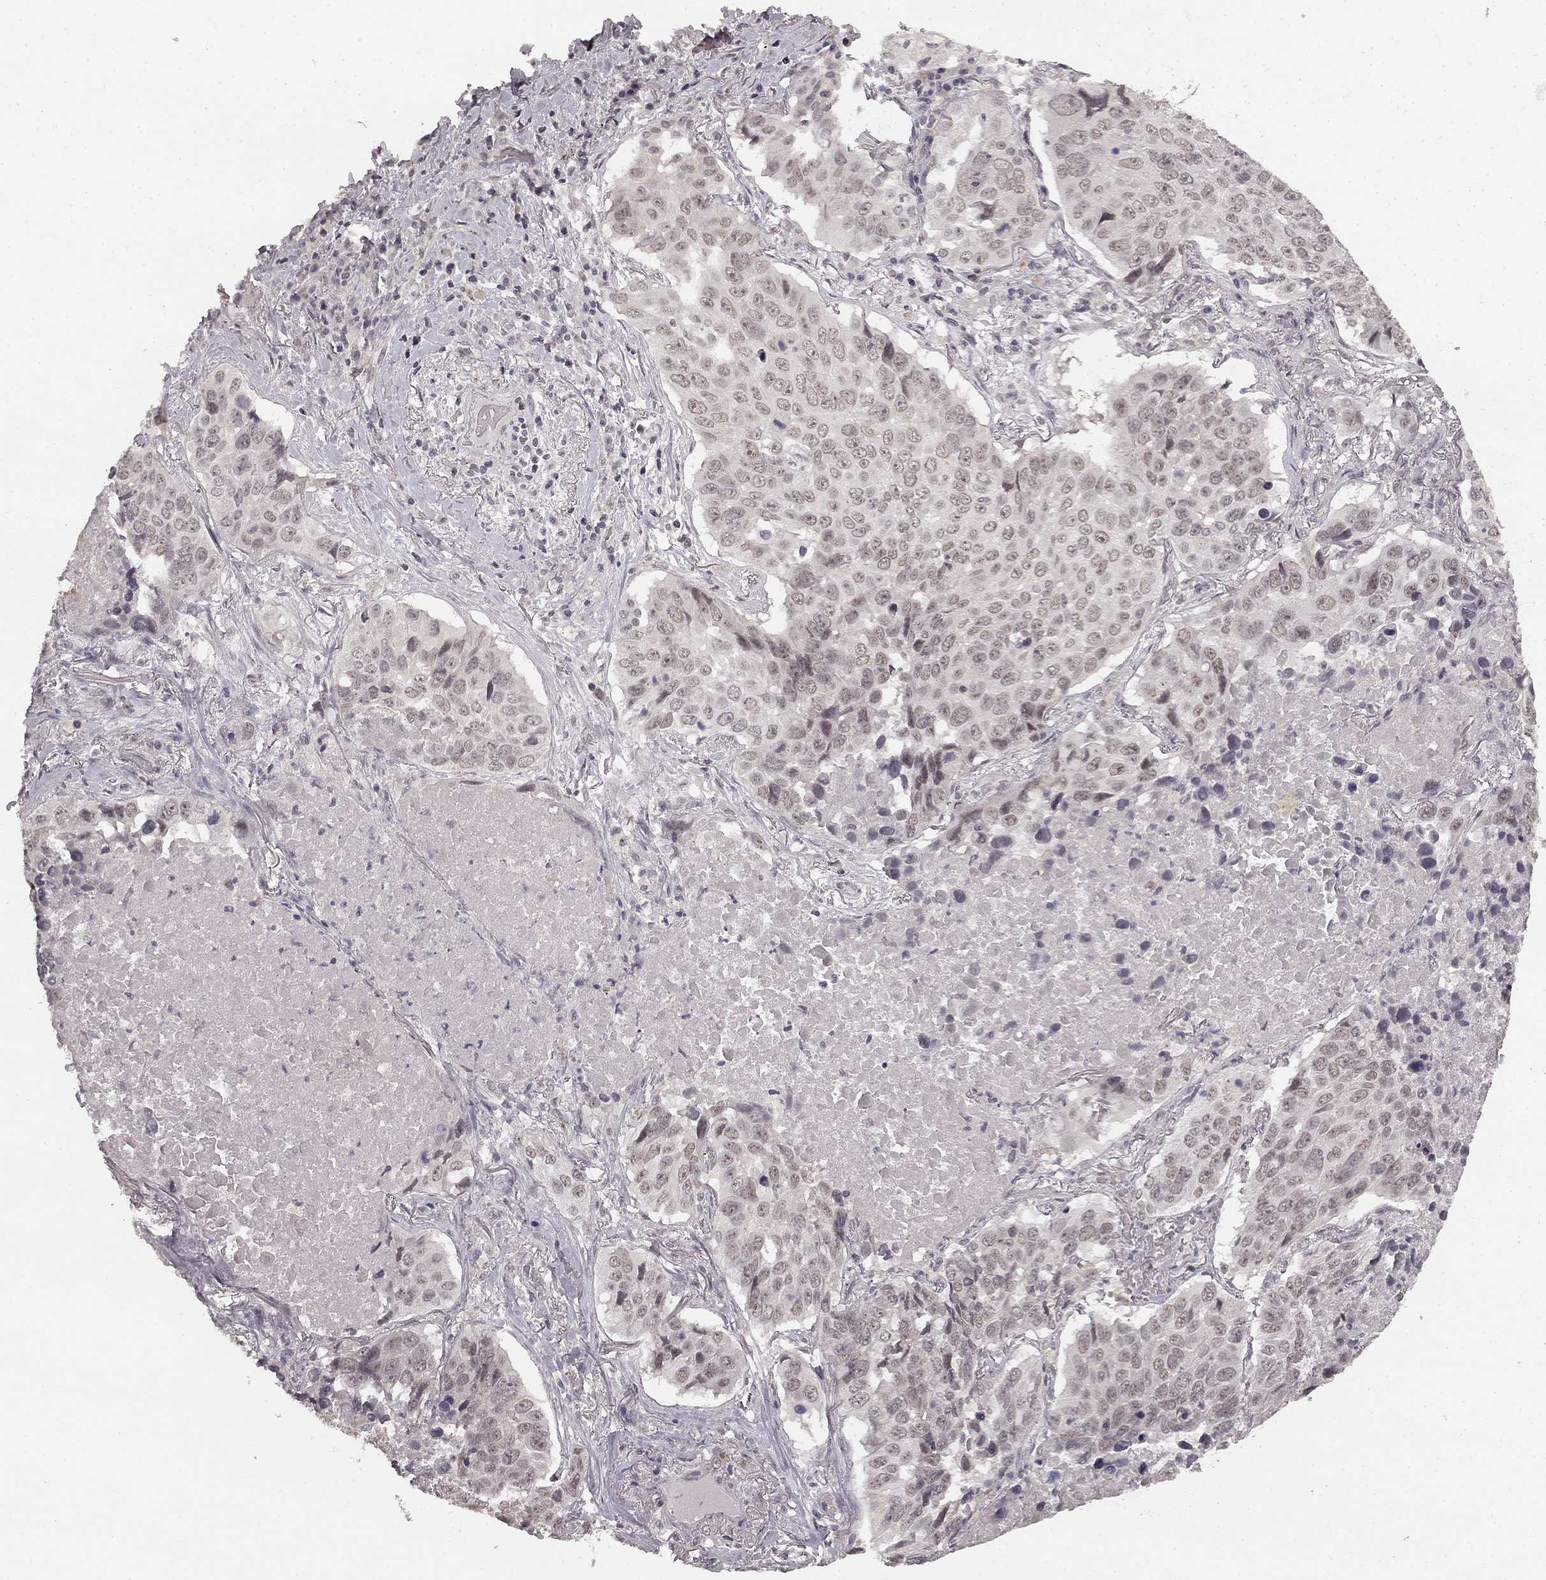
{"staining": {"intensity": "negative", "quantity": "none", "location": "none"}, "tissue": "lung cancer", "cell_type": "Tumor cells", "image_type": "cancer", "snomed": [{"axis": "morphology", "description": "Normal tissue, NOS"}, {"axis": "morphology", "description": "Squamous cell carcinoma, NOS"}, {"axis": "topography", "description": "Bronchus"}, {"axis": "topography", "description": "Lung"}], "caption": "DAB immunohistochemical staining of squamous cell carcinoma (lung) exhibits no significant staining in tumor cells. (DAB immunohistochemistry (IHC) with hematoxylin counter stain).", "gene": "HCN4", "patient": {"sex": "male", "age": 64}}